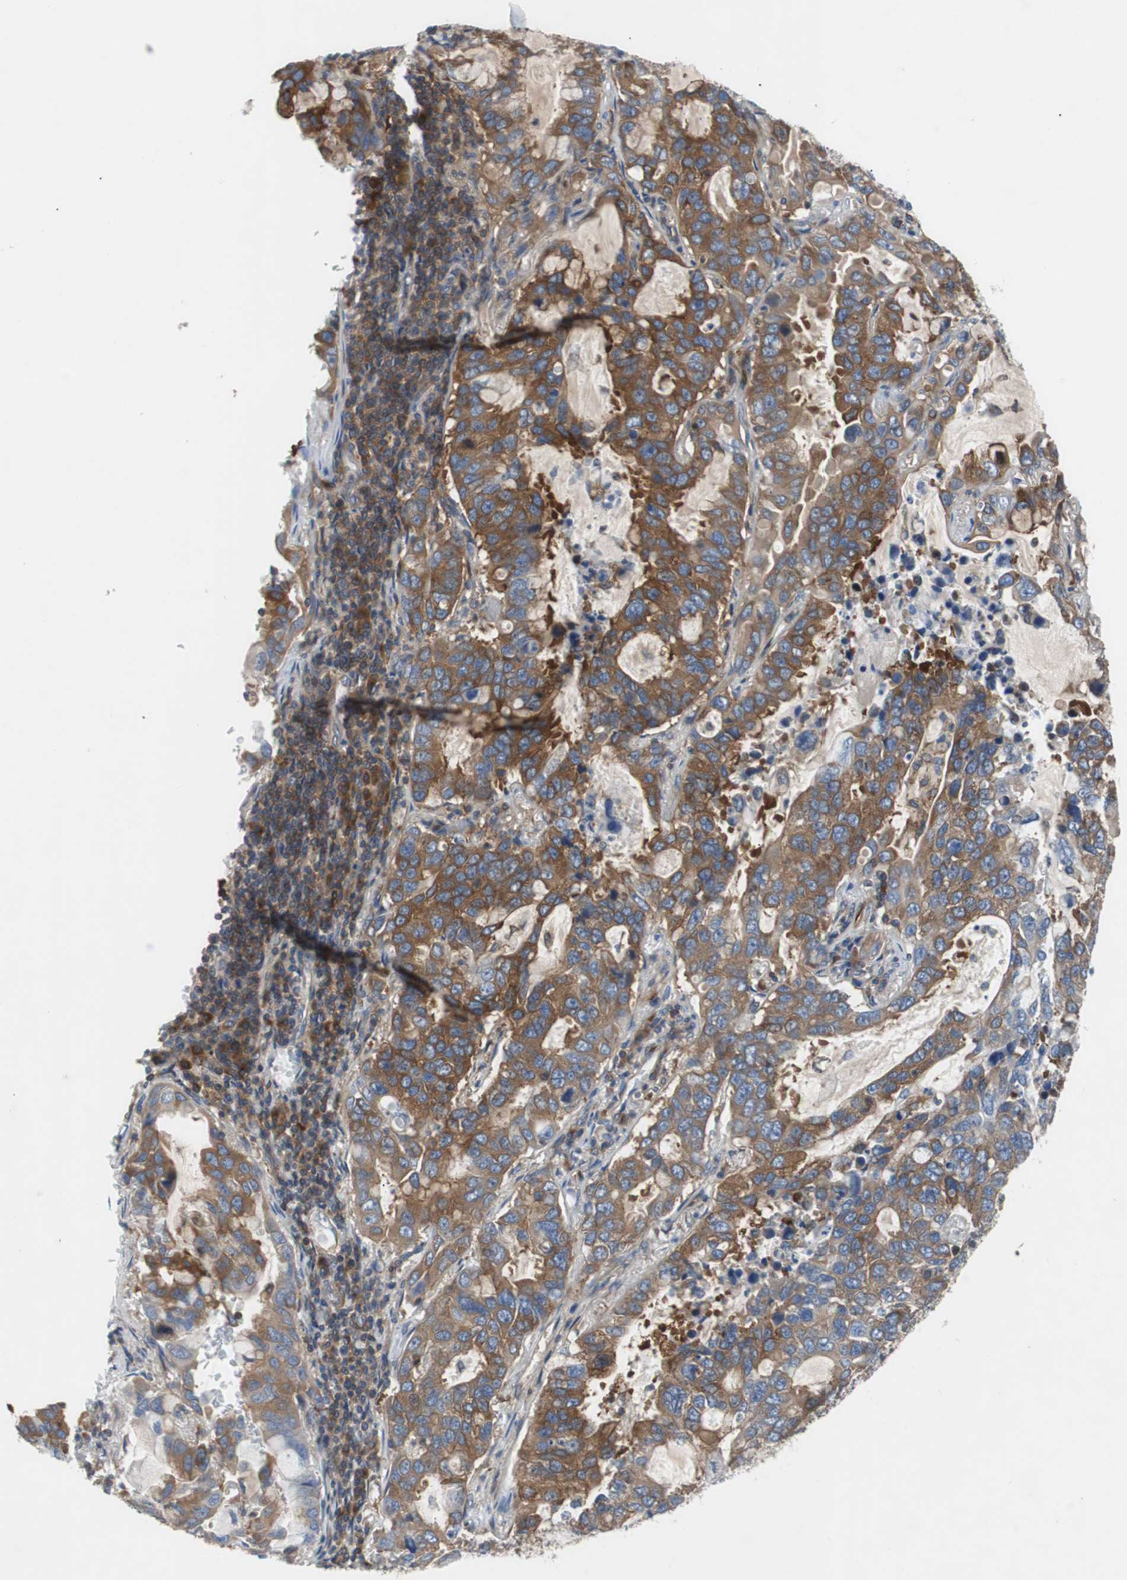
{"staining": {"intensity": "moderate", "quantity": ">75%", "location": "cytoplasmic/membranous"}, "tissue": "lung cancer", "cell_type": "Tumor cells", "image_type": "cancer", "snomed": [{"axis": "morphology", "description": "Adenocarcinoma, NOS"}, {"axis": "topography", "description": "Lung"}], "caption": "About >75% of tumor cells in human adenocarcinoma (lung) exhibit moderate cytoplasmic/membranous protein expression as visualized by brown immunohistochemical staining.", "gene": "GYS1", "patient": {"sex": "male", "age": 64}}